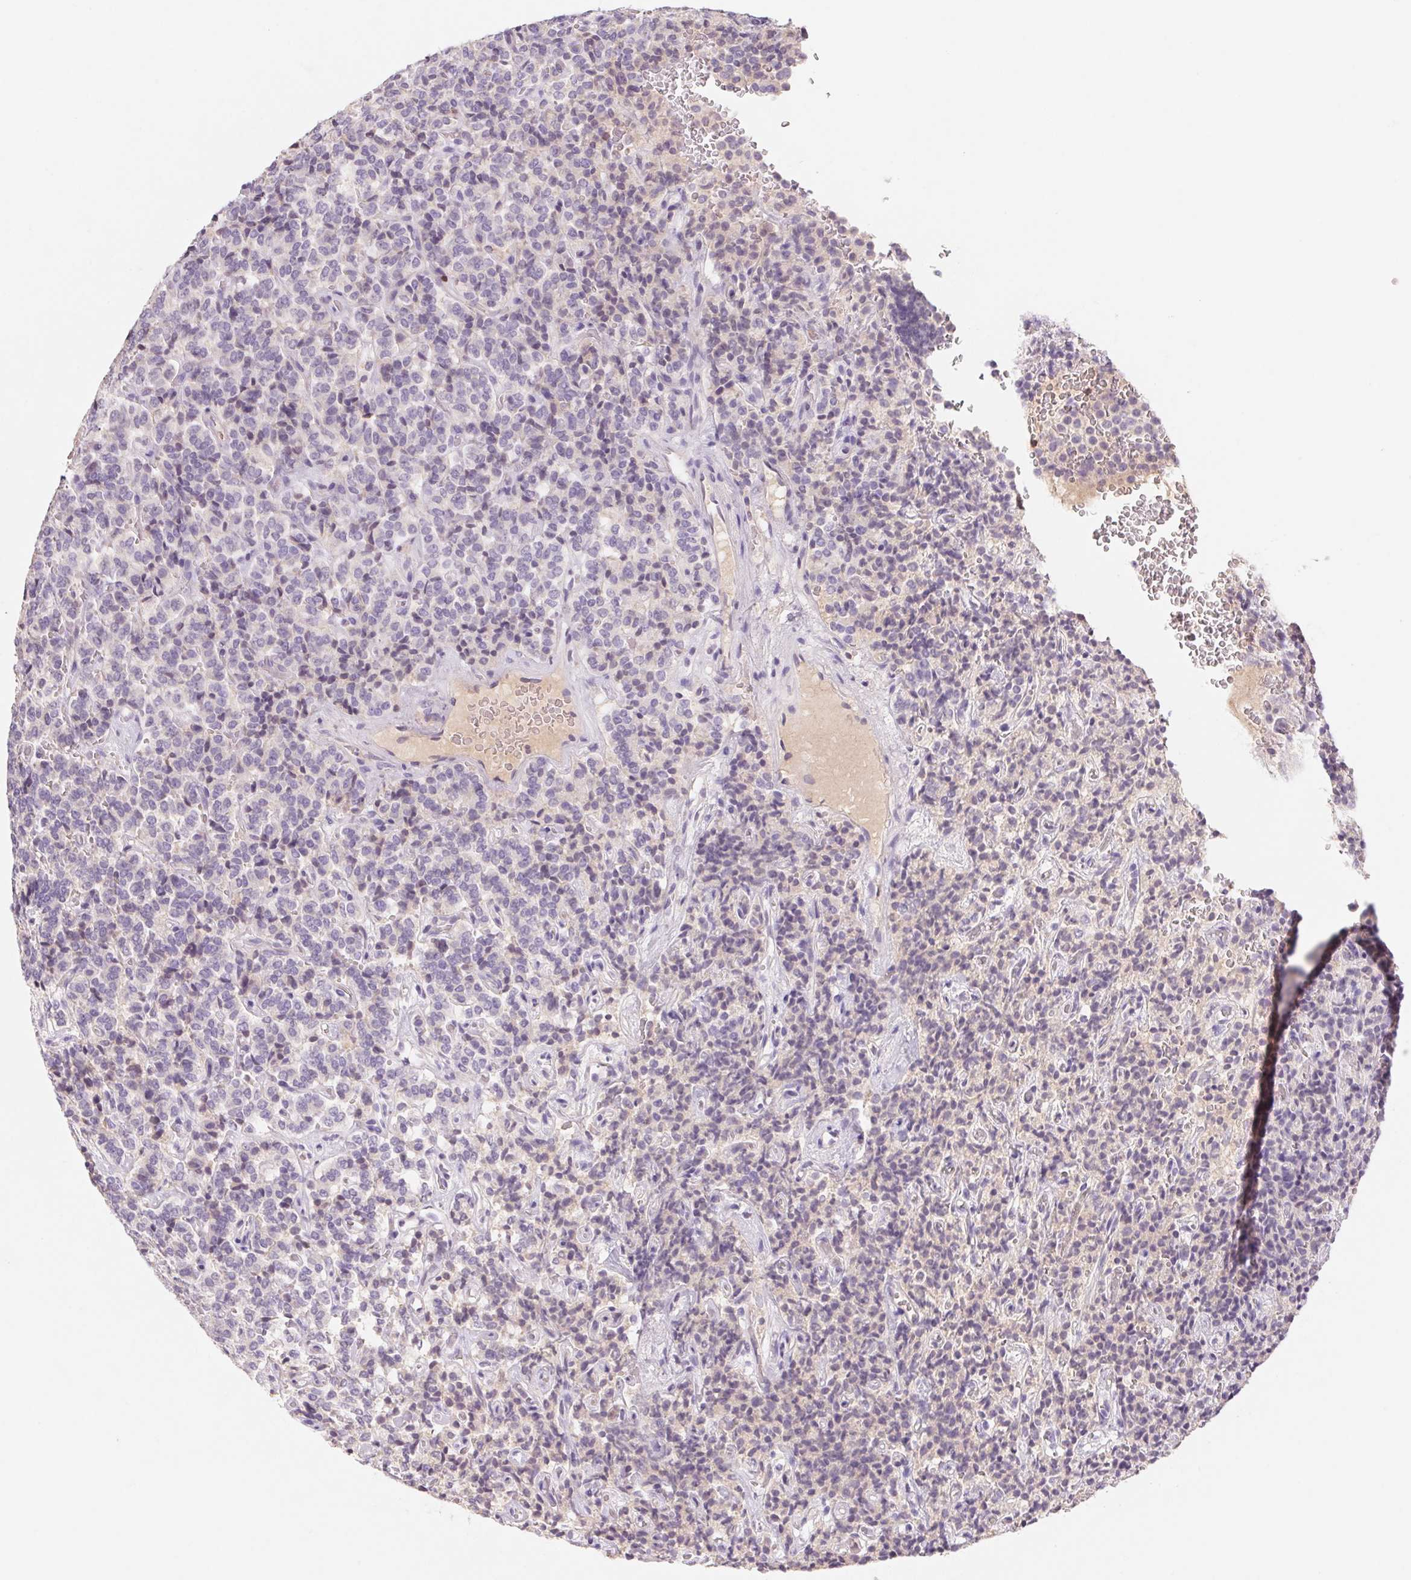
{"staining": {"intensity": "negative", "quantity": "none", "location": "none"}, "tissue": "carcinoid", "cell_type": "Tumor cells", "image_type": "cancer", "snomed": [{"axis": "morphology", "description": "Carcinoid, malignant, NOS"}, {"axis": "topography", "description": "Pancreas"}], "caption": "DAB immunohistochemical staining of human carcinoid exhibits no significant expression in tumor cells. The staining is performed using DAB (3,3'-diaminobenzidine) brown chromogen with nuclei counter-stained in using hematoxylin.", "gene": "KIF26A", "patient": {"sex": "male", "age": 36}}